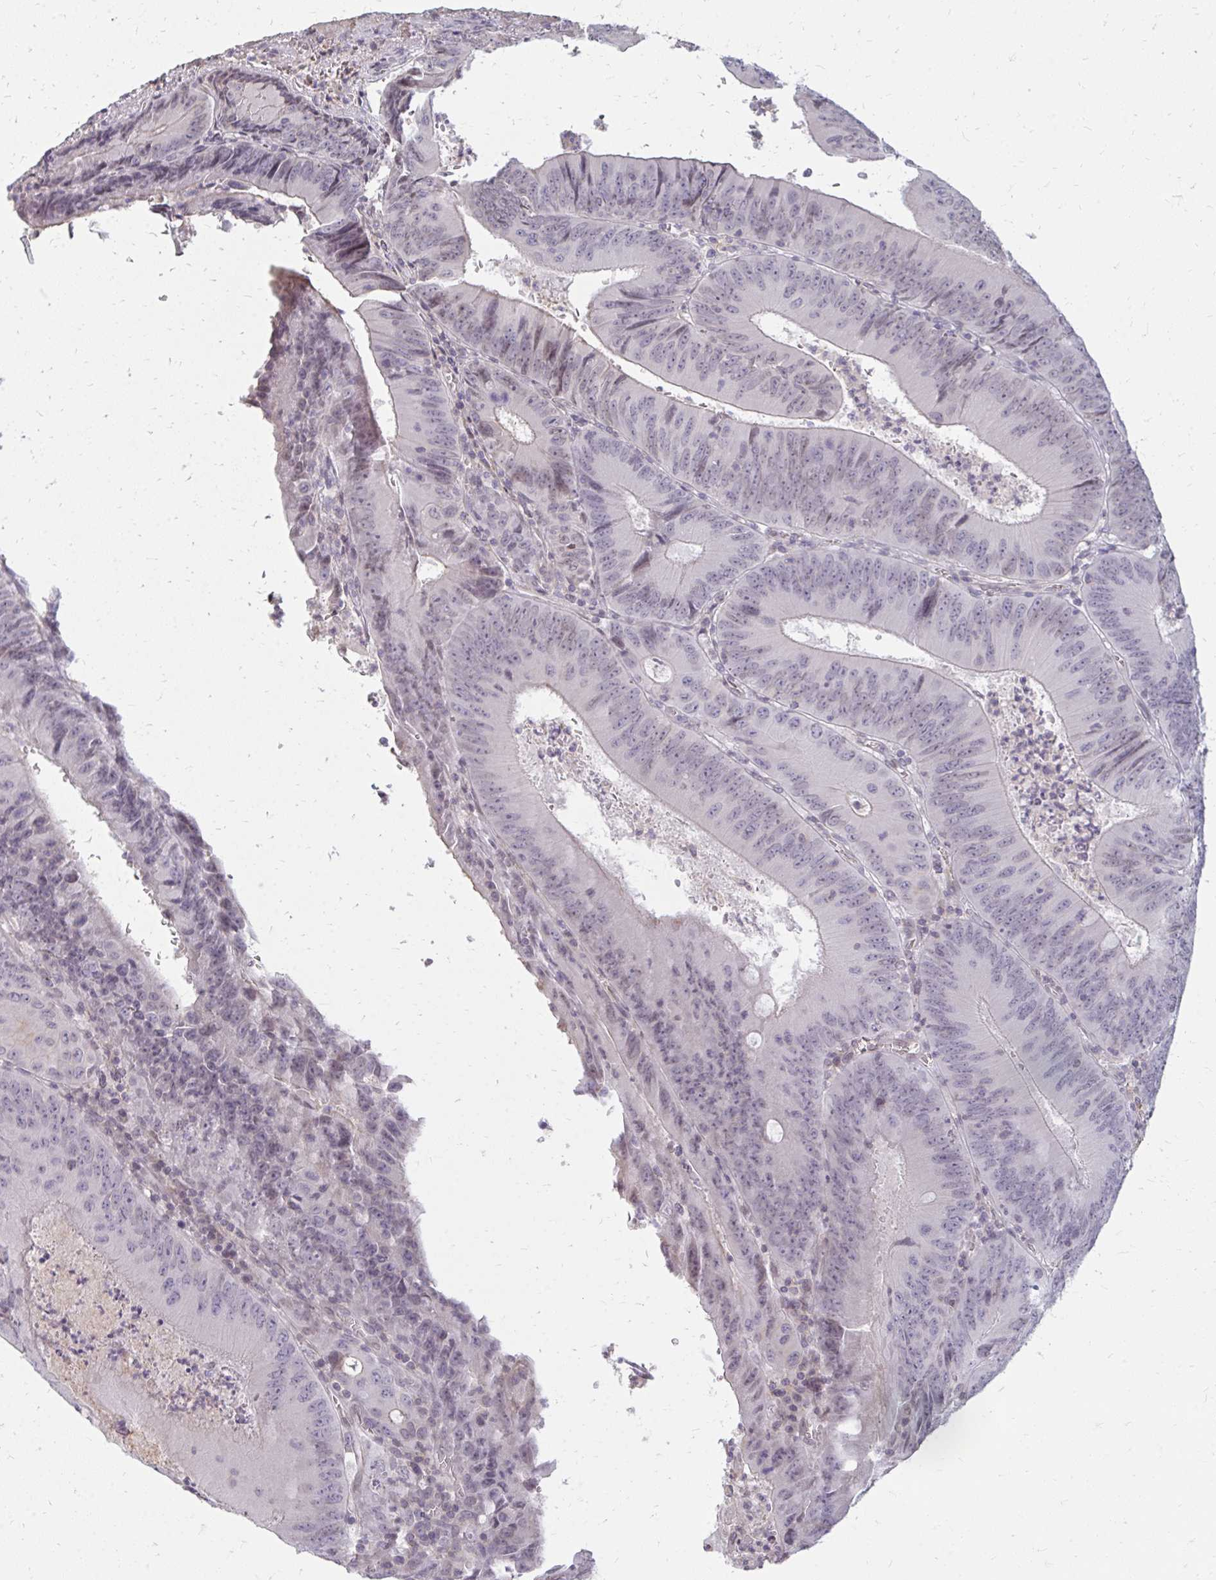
{"staining": {"intensity": "negative", "quantity": "none", "location": "none"}, "tissue": "colorectal cancer", "cell_type": "Tumor cells", "image_type": "cancer", "snomed": [{"axis": "morphology", "description": "Adenocarcinoma, NOS"}, {"axis": "topography", "description": "Rectum"}], "caption": "There is no significant positivity in tumor cells of colorectal adenocarcinoma.", "gene": "GPC5", "patient": {"sex": "female", "age": 72}}